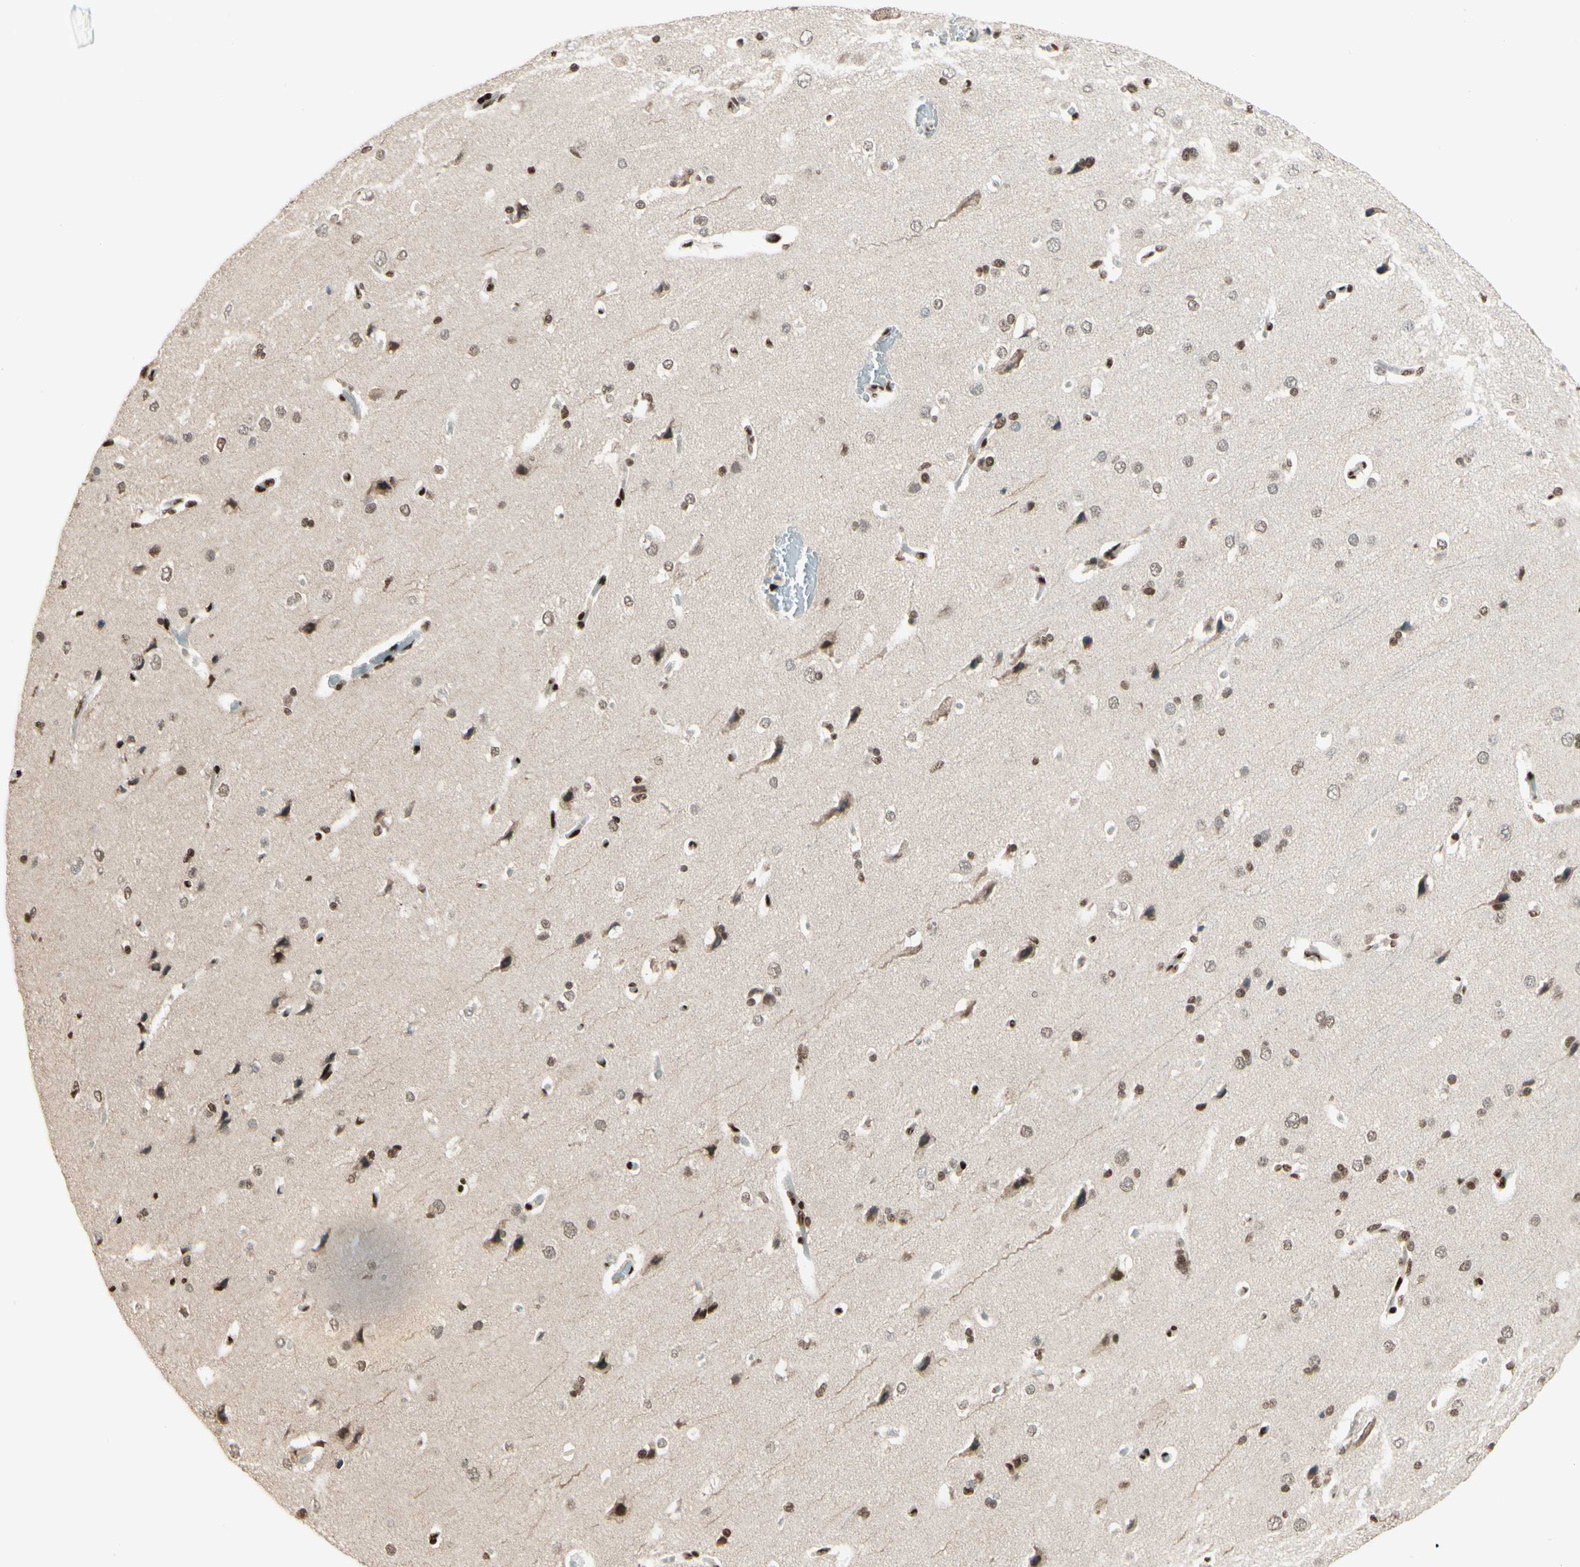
{"staining": {"intensity": "strong", "quantity": ">75%", "location": "nuclear"}, "tissue": "cerebral cortex", "cell_type": "Endothelial cells", "image_type": "normal", "snomed": [{"axis": "morphology", "description": "Normal tissue, NOS"}, {"axis": "topography", "description": "Cerebral cortex"}], "caption": "Immunohistochemistry (IHC) micrograph of normal human cerebral cortex stained for a protein (brown), which displays high levels of strong nuclear expression in approximately >75% of endothelial cells.", "gene": "NR3C1", "patient": {"sex": "male", "age": 62}}